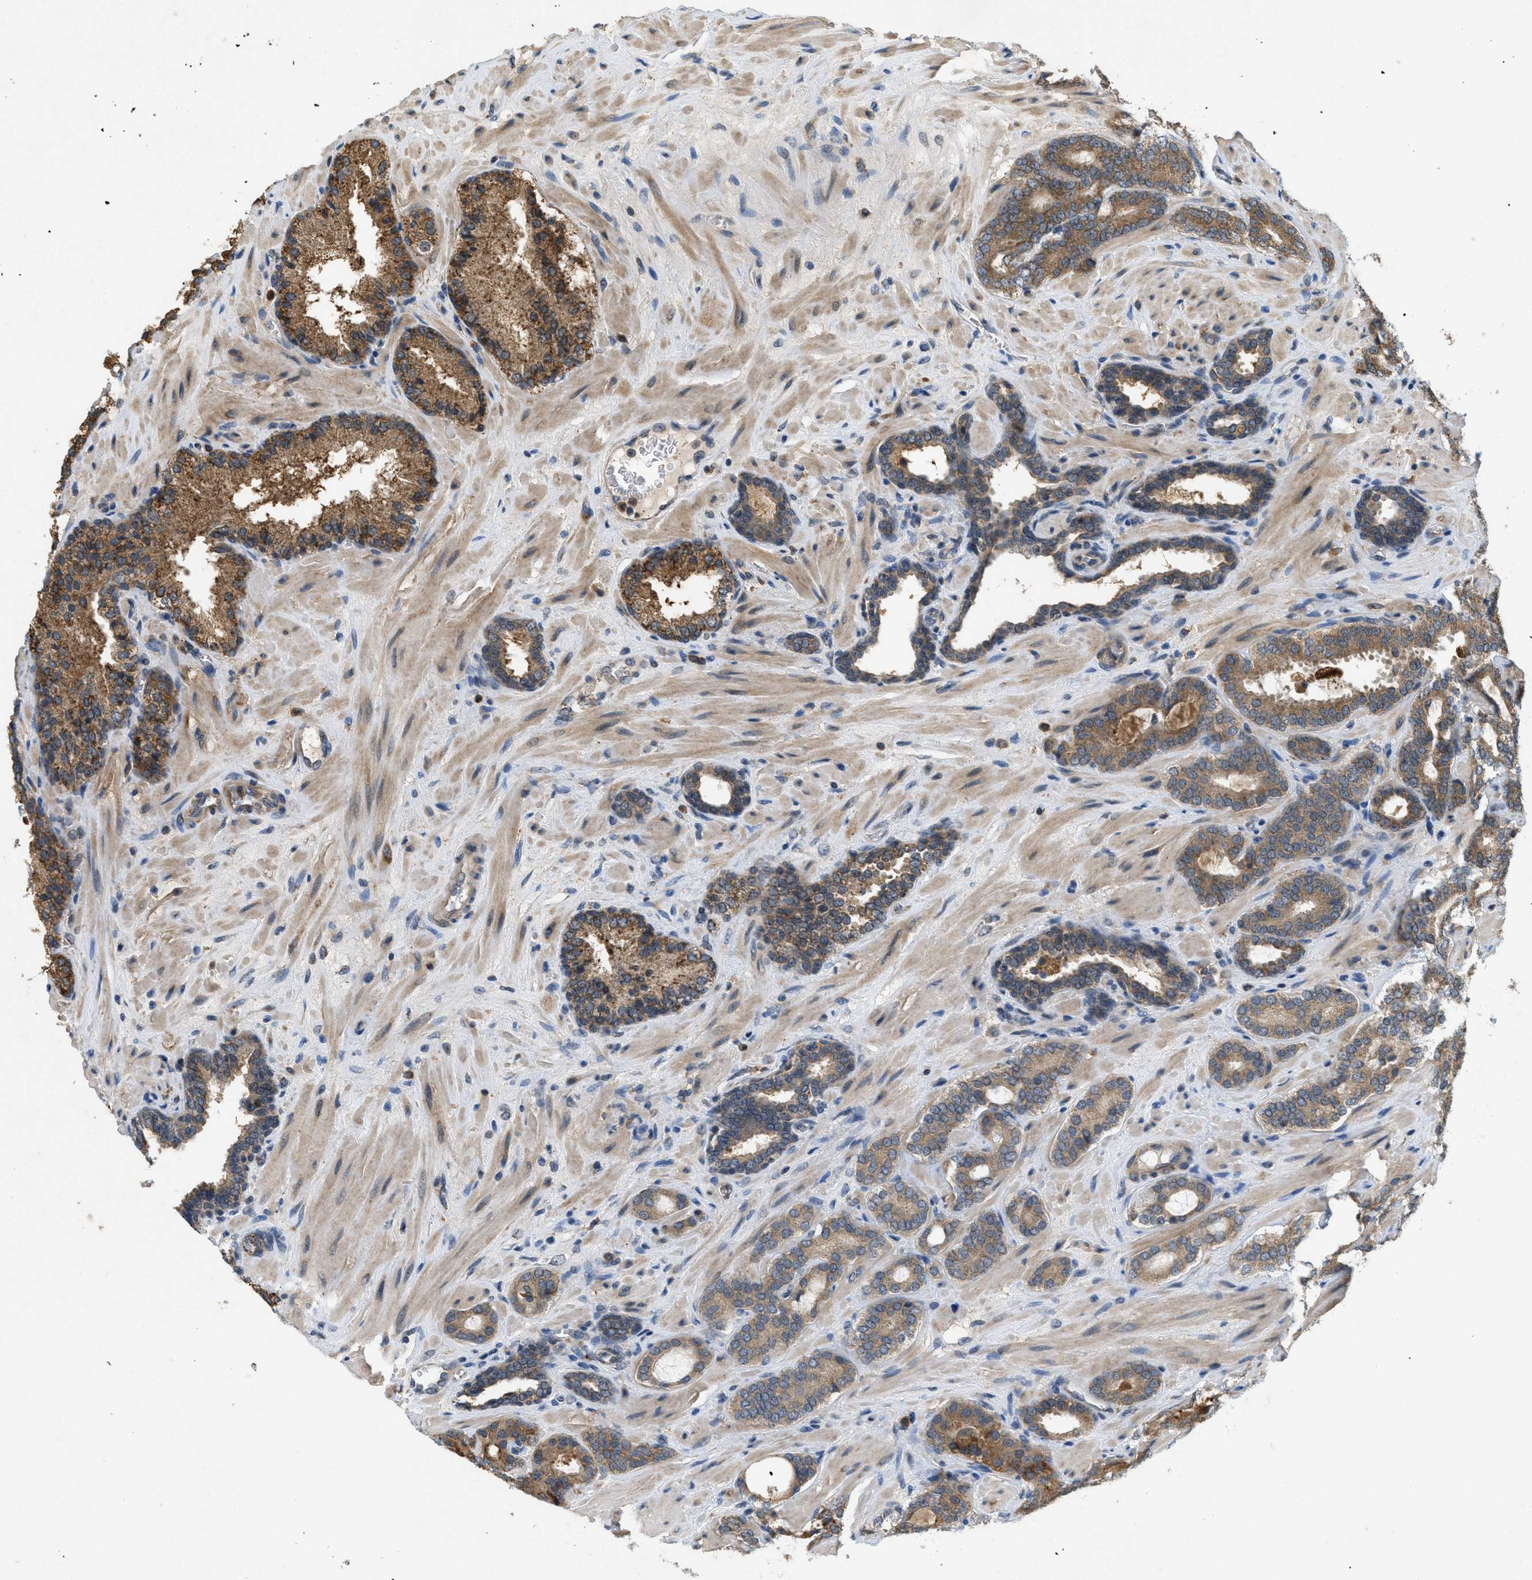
{"staining": {"intensity": "moderate", "quantity": "25%-75%", "location": "cytoplasmic/membranous"}, "tissue": "prostate cancer", "cell_type": "Tumor cells", "image_type": "cancer", "snomed": [{"axis": "morphology", "description": "Adenocarcinoma, Low grade"}, {"axis": "topography", "description": "Prostate"}], "caption": "Human prostate cancer stained with a protein marker demonstrates moderate staining in tumor cells.", "gene": "PPP1R15A", "patient": {"sex": "male", "age": 63}}